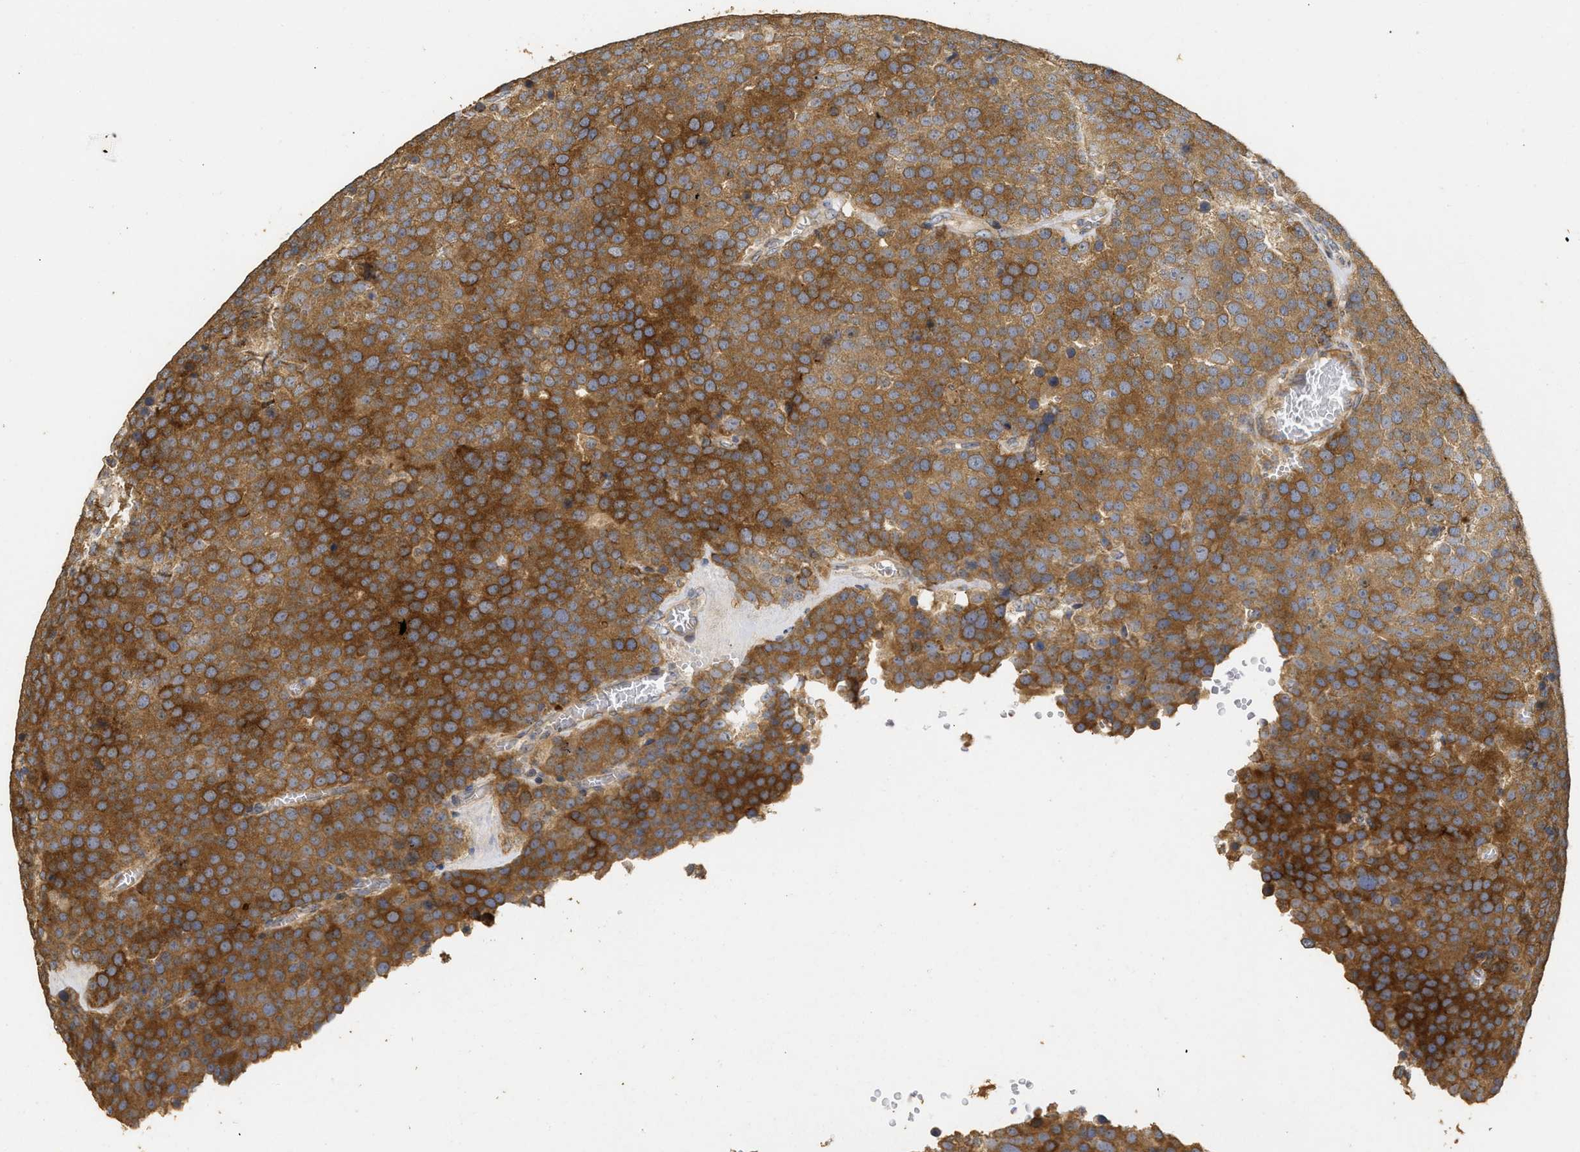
{"staining": {"intensity": "moderate", "quantity": ">75%", "location": "cytoplasmic/membranous"}, "tissue": "testis cancer", "cell_type": "Tumor cells", "image_type": "cancer", "snomed": [{"axis": "morphology", "description": "Normal tissue, NOS"}, {"axis": "morphology", "description": "Seminoma, NOS"}, {"axis": "topography", "description": "Testis"}], "caption": "The image displays immunohistochemical staining of testis cancer (seminoma). There is moderate cytoplasmic/membranous positivity is appreciated in approximately >75% of tumor cells.", "gene": "NAV1", "patient": {"sex": "male", "age": 71}}